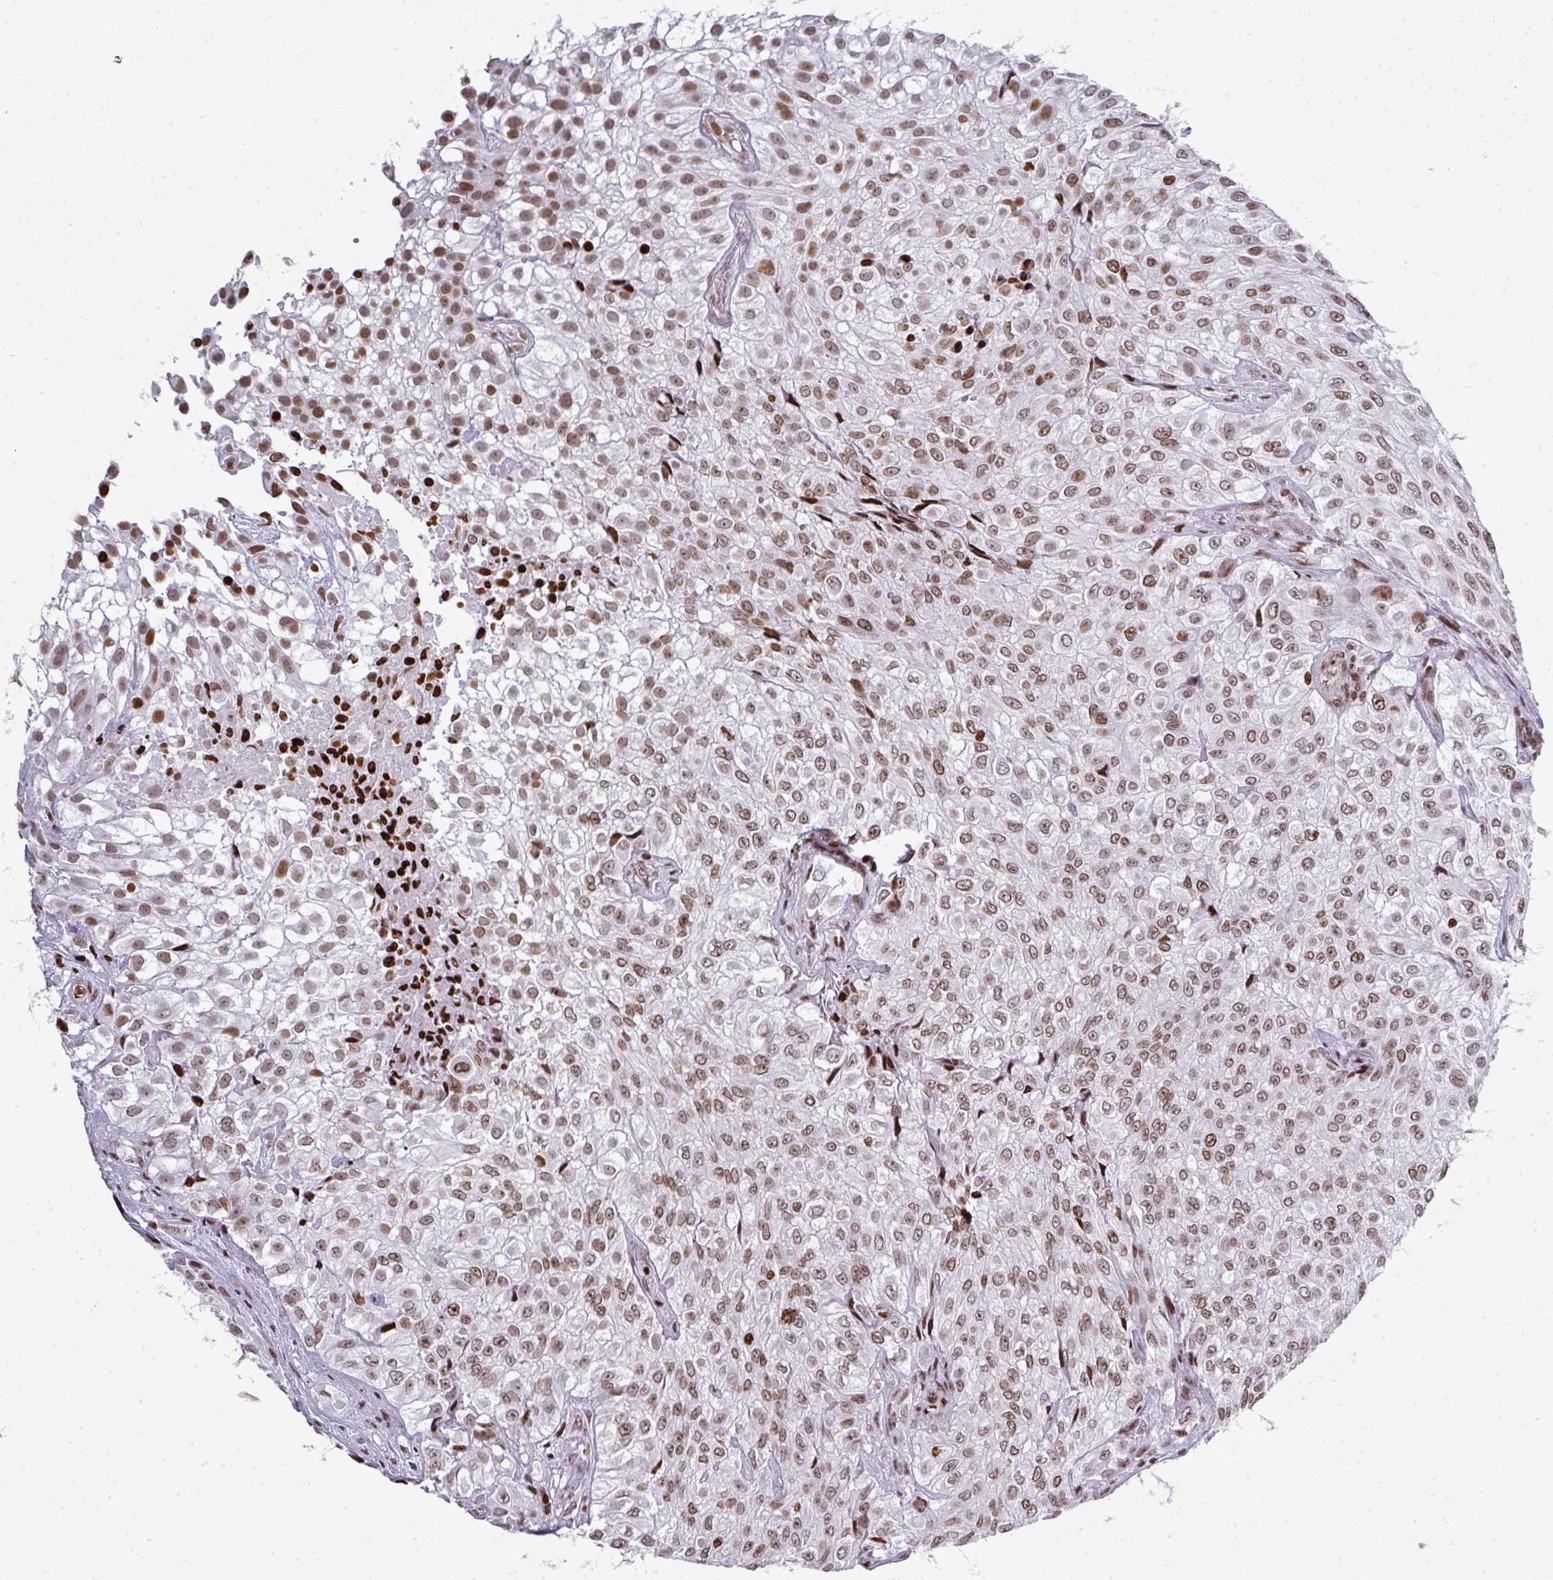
{"staining": {"intensity": "weak", "quantity": ">75%", "location": "nuclear"}, "tissue": "urothelial cancer", "cell_type": "Tumor cells", "image_type": "cancer", "snomed": [{"axis": "morphology", "description": "Urothelial carcinoma, High grade"}, {"axis": "topography", "description": "Urinary bladder"}], "caption": "Brown immunohistochemical staining in human high-grade urothelial carcinoma displays weak nuclear staining in about >75% of tumor cells.", "gene": "RASL11A", "patient": {"sex": "male", "age": 56}}